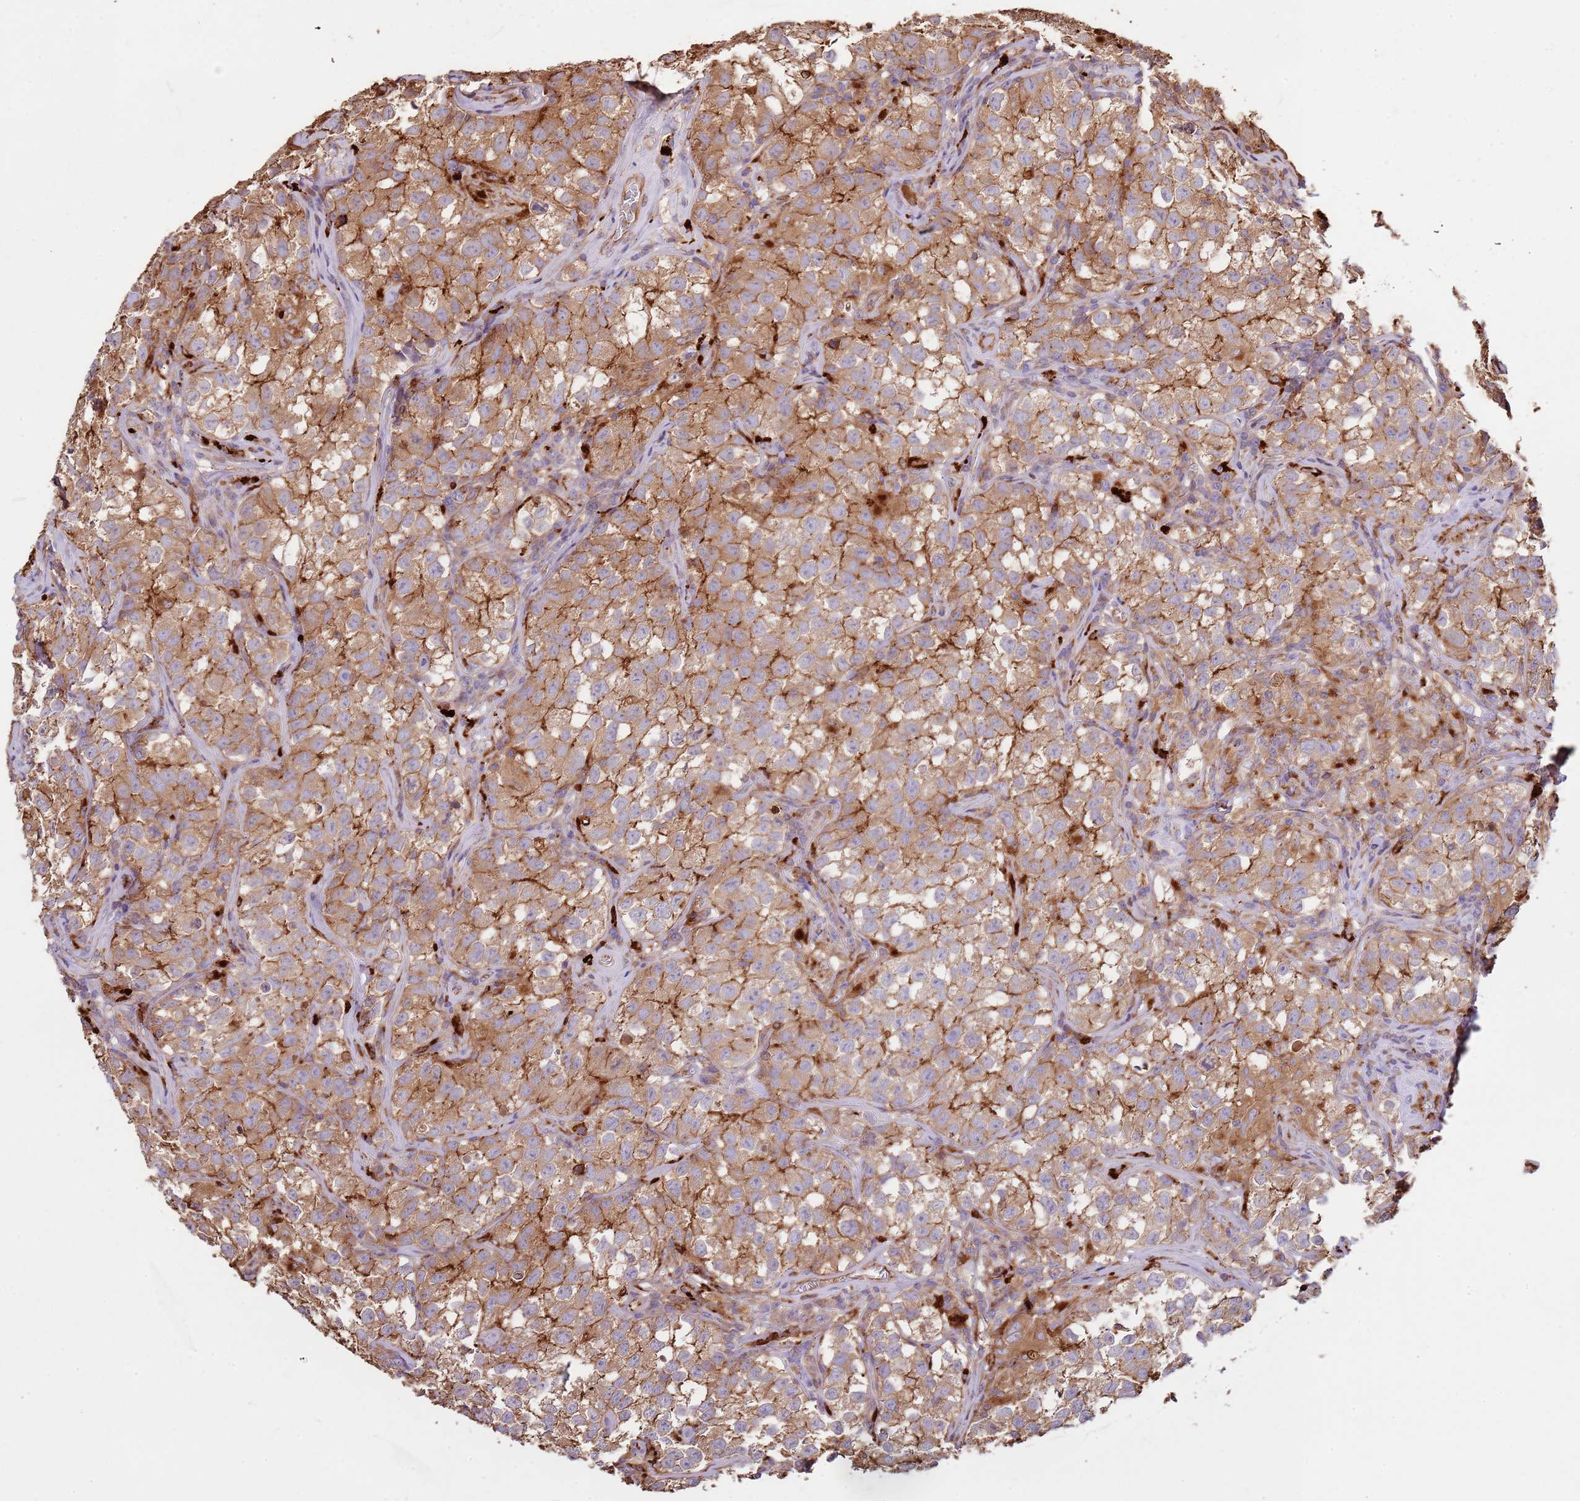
{"staining": {"intensity": "moderate", "quantity": ">75%", "location": "cytoplasmic/membranous"}, "tissue": "testis cancer", "cell_type": "Tumor cells", "image_type": "cancer", "snomed": [{"axis": "morphology", "description": "Seminoma, NOS"}, {"axis": "morphology", "description": "Carcinoma, Embryonal, NOS"}, {"axis": "topography", "description": "Testis"}], "caption": "Testis cancer (seminoma) tissue demonstrates moderate cytoplasmic/membranous staining in about >75% of tumor cells (DAB (3,3'-diaminobenzidine) IHC with brightfield microscopy, high magnification).", "gene": "NDUFAF4", "patient": {"sex": "male", "age": 43}}